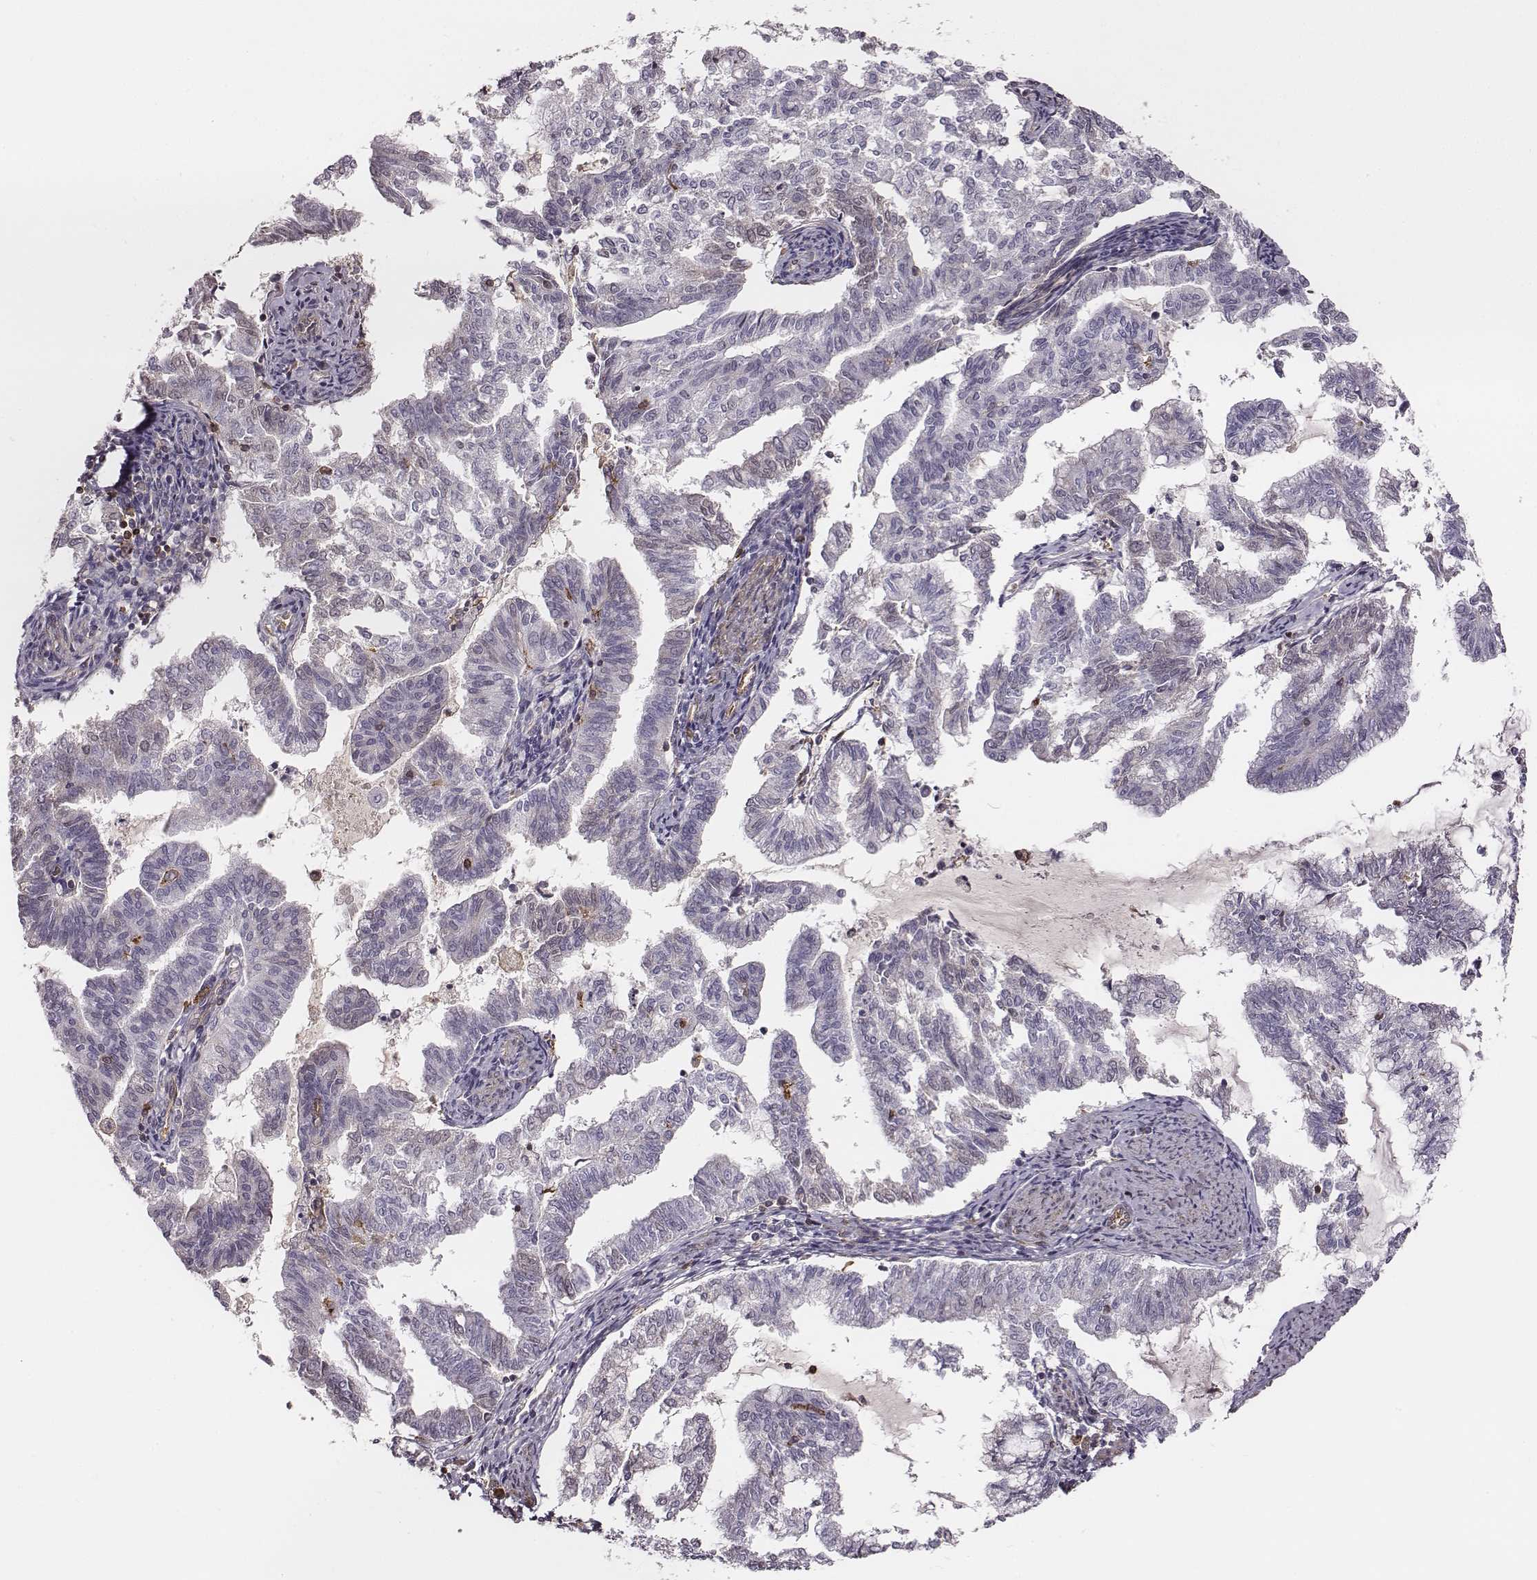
{"staining": {"intensity": "negative", "quantity": "none", "location": "none"}, "tissue": "endometrial cancer", "cell_type": "Tumor cells", "image_type": "cancer", "snomed": [{"axis": "morphology", "description": "Adenocarcinoma, NOS"}, {"axis": "topography", "description": "Endometrium"}], "caption": "Protein analysis of endometrial cancer reveals no significant staining in tumor cells.", "gene": "ZYX", "patient": {"sex": "female", "age": 79}}